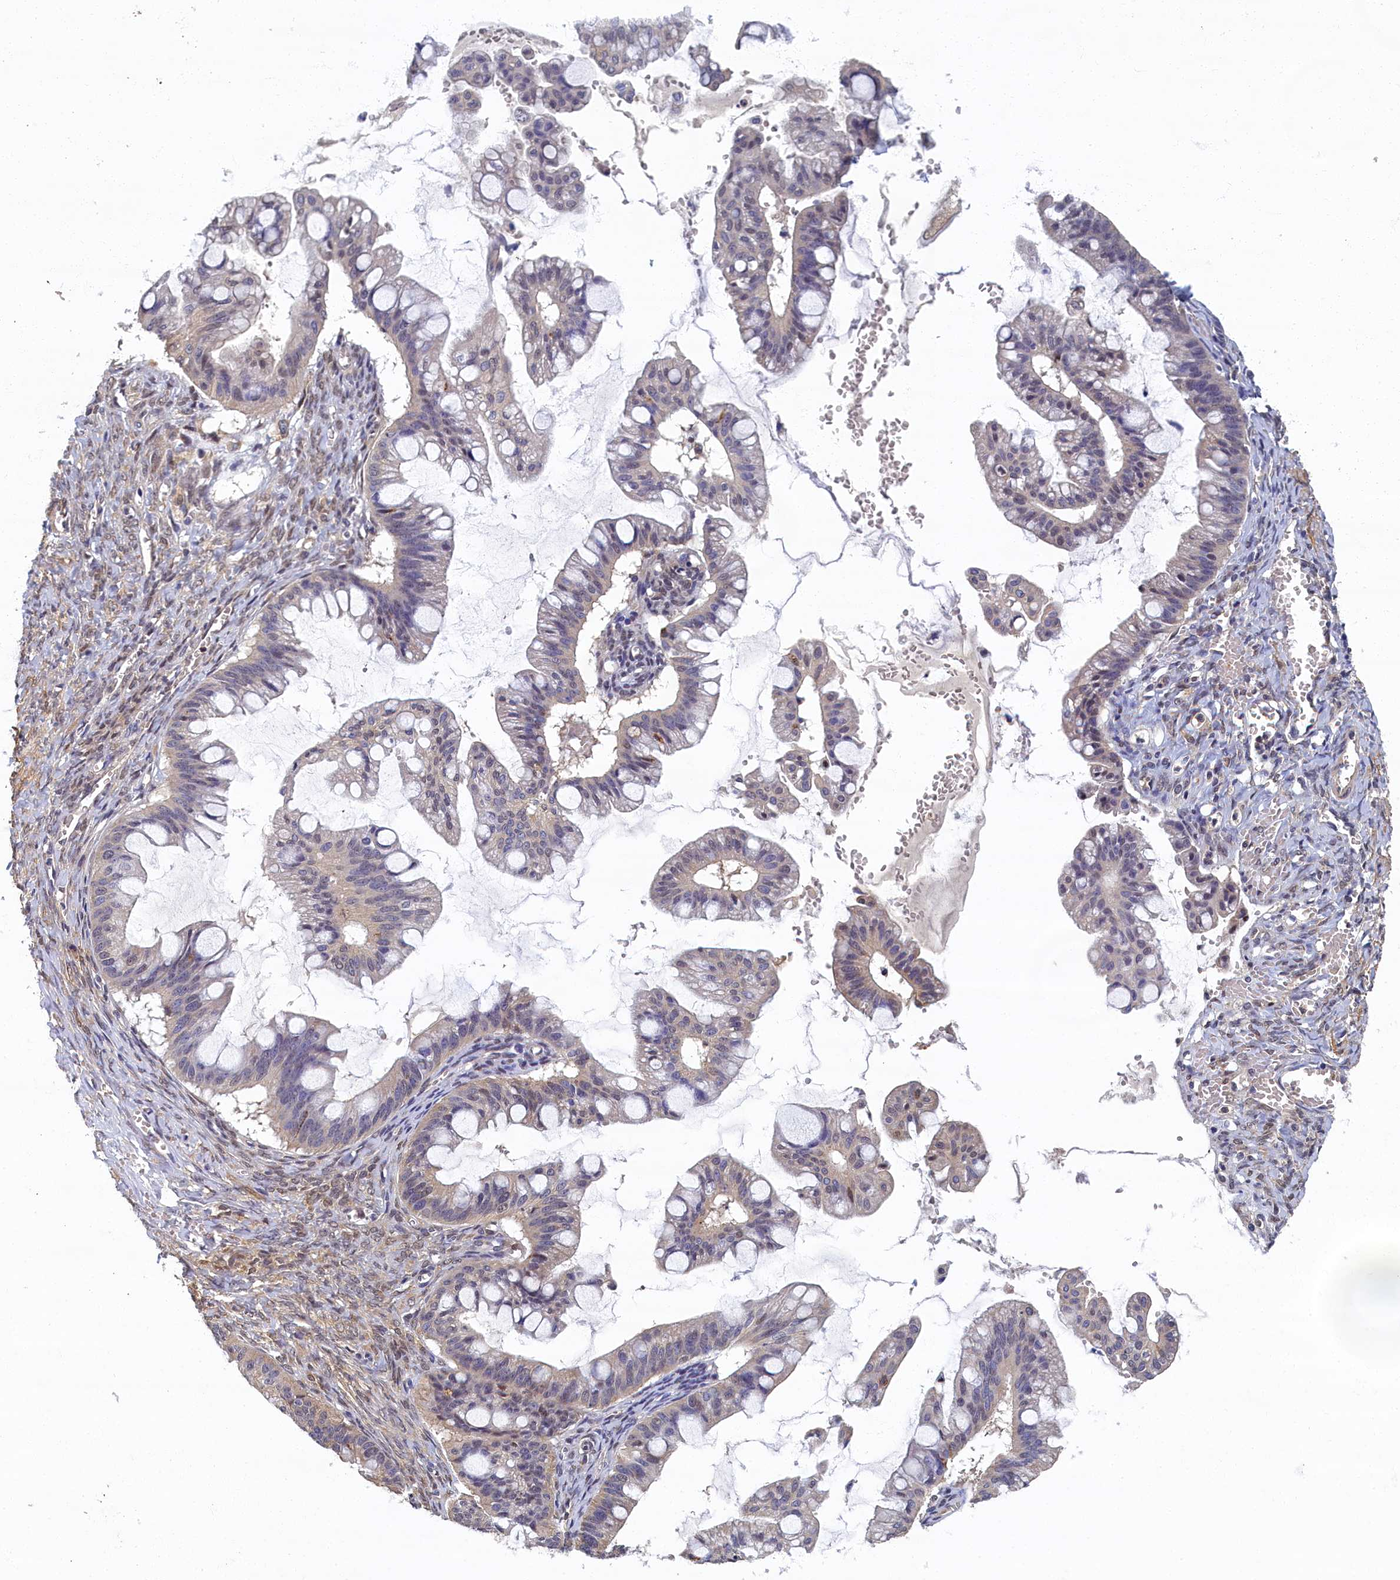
{"staining": {"intensity": "weak", "quantity": "<25%", "location": "cytoplasmic/membranous"}, "tissue": "ovarian cancer", "cell_type": "Tumor cells", "image_type": "cancer", "snomed": [{"axis": "morphology", "description": "Cystadenocarcinoma, mucinous, NOS"}, {"axis": "topography", "description": "Ovary"}], "caption": "An image of human mucinous cystadenocarcinoma (ovarian) is negative for staining in tumor cells.", "gene": "TBCB", "patient": {"sex": "female", "age": 73}}